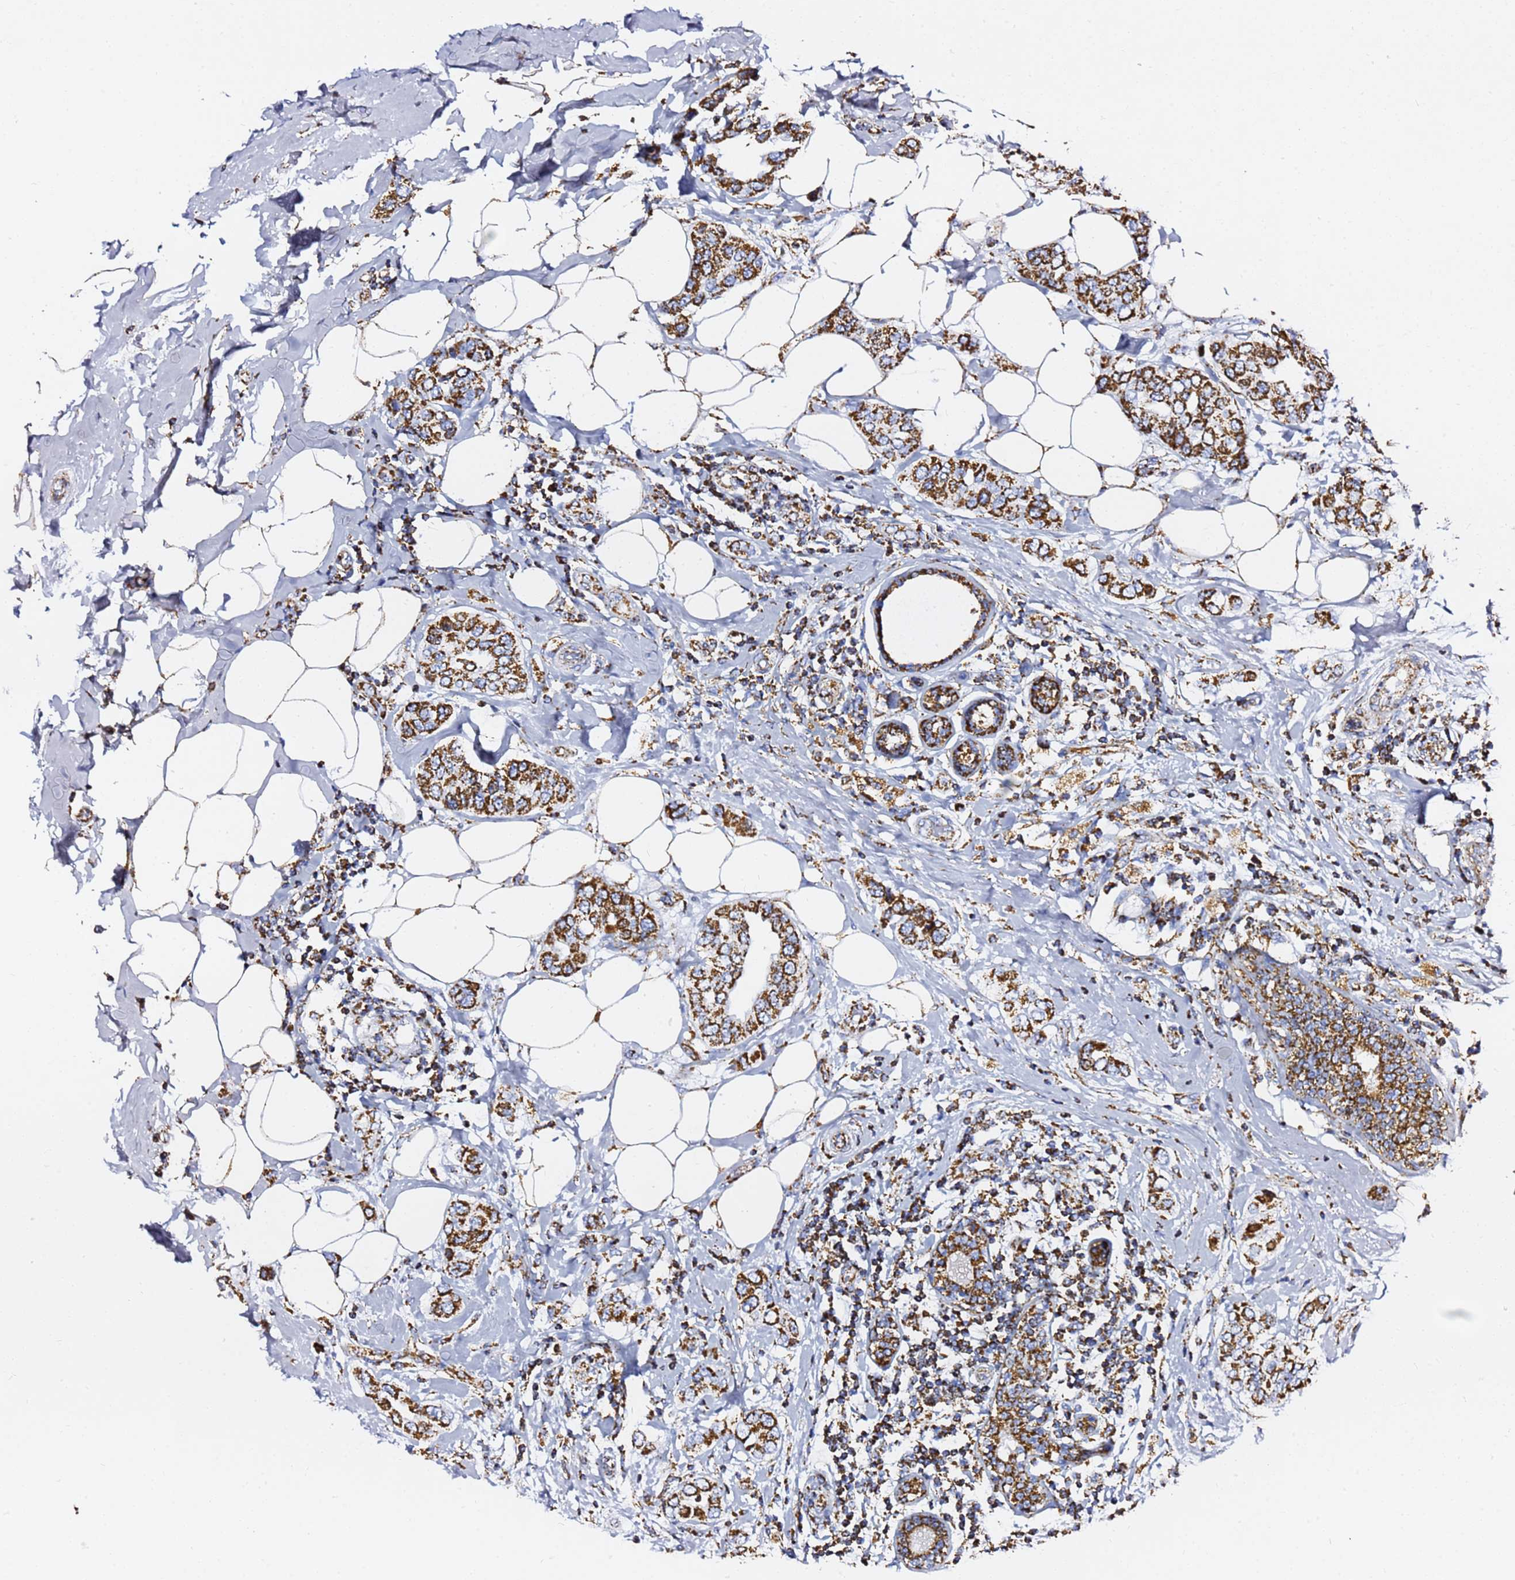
{"staining": {"intensity": "strong", "quantity": ">75%", "location": "cytoplasmic/membranous"}, "tissue": "breast cancer", "cell_type": "Tumor cells", "image_type": "cancer", "snomed": [{"axis": "morphology", "description": "Lobular carcinoma"}, {"axis": "topography", "description": "Breast"}], "caption": "High-magnification brightfield microscopy of breast lobular carcinoma stained with DAB (brown) and counterstained with hematoxylin (blue). tumor cells exhibit strong cytoplasmic/membranous expression is seen in approximately>75% of cells. The staining is performed using DAB (3,3'-diaminobenzidine) brown chromogen to label protein expression. The nuclei are counter-stained blue using hematoxylin.", "gene": "PHB2", "patient": {"sex": "female", "age": 51}}